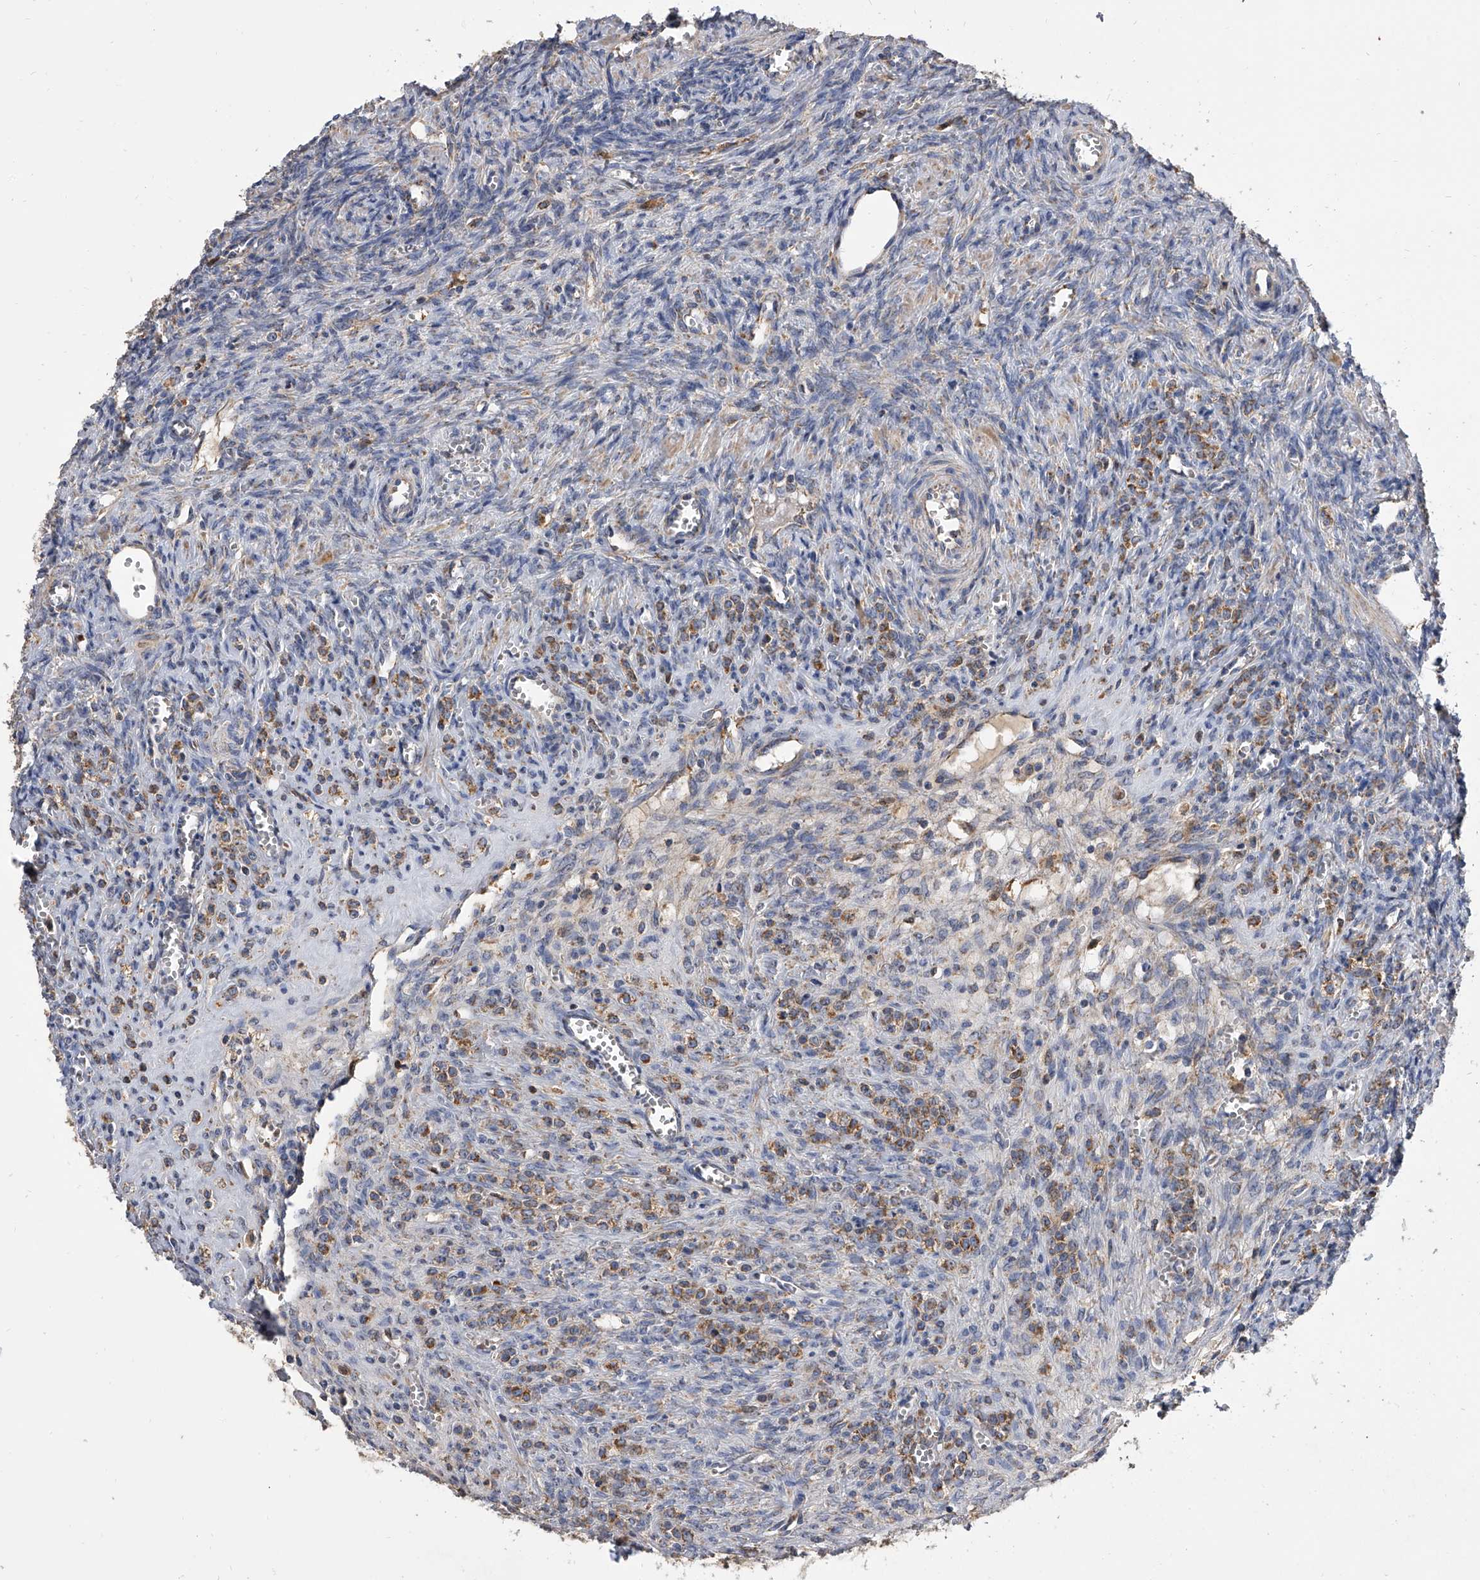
{"staining": {"intensity": "negative", "quantity": "none", "location": "none"}, "tissue": "ovary", "cell_type": "Ovarian stroma cells", "image_type": "normal", "snomed": [{"axis": "morphology", "description": "Normal tissue, NOS"}, {"axis": "topography", "description": "Ovary"}], "caption": "Immunohistochemistry micrograph of normal ovary: ovary stained with DAB (3,3'-diaminobenzidine) demonstrates no significant protein staining in ovarian stroma cells. The staining was performed using DAB (3,3'-diaminobenzidine) to visualize the protein expression in brown, while the nuclei were stained in blue with hematoxylin (Magnification: 20x).", "gene": "MRPL28", "patient": {"sex": "female", "age": 41}}